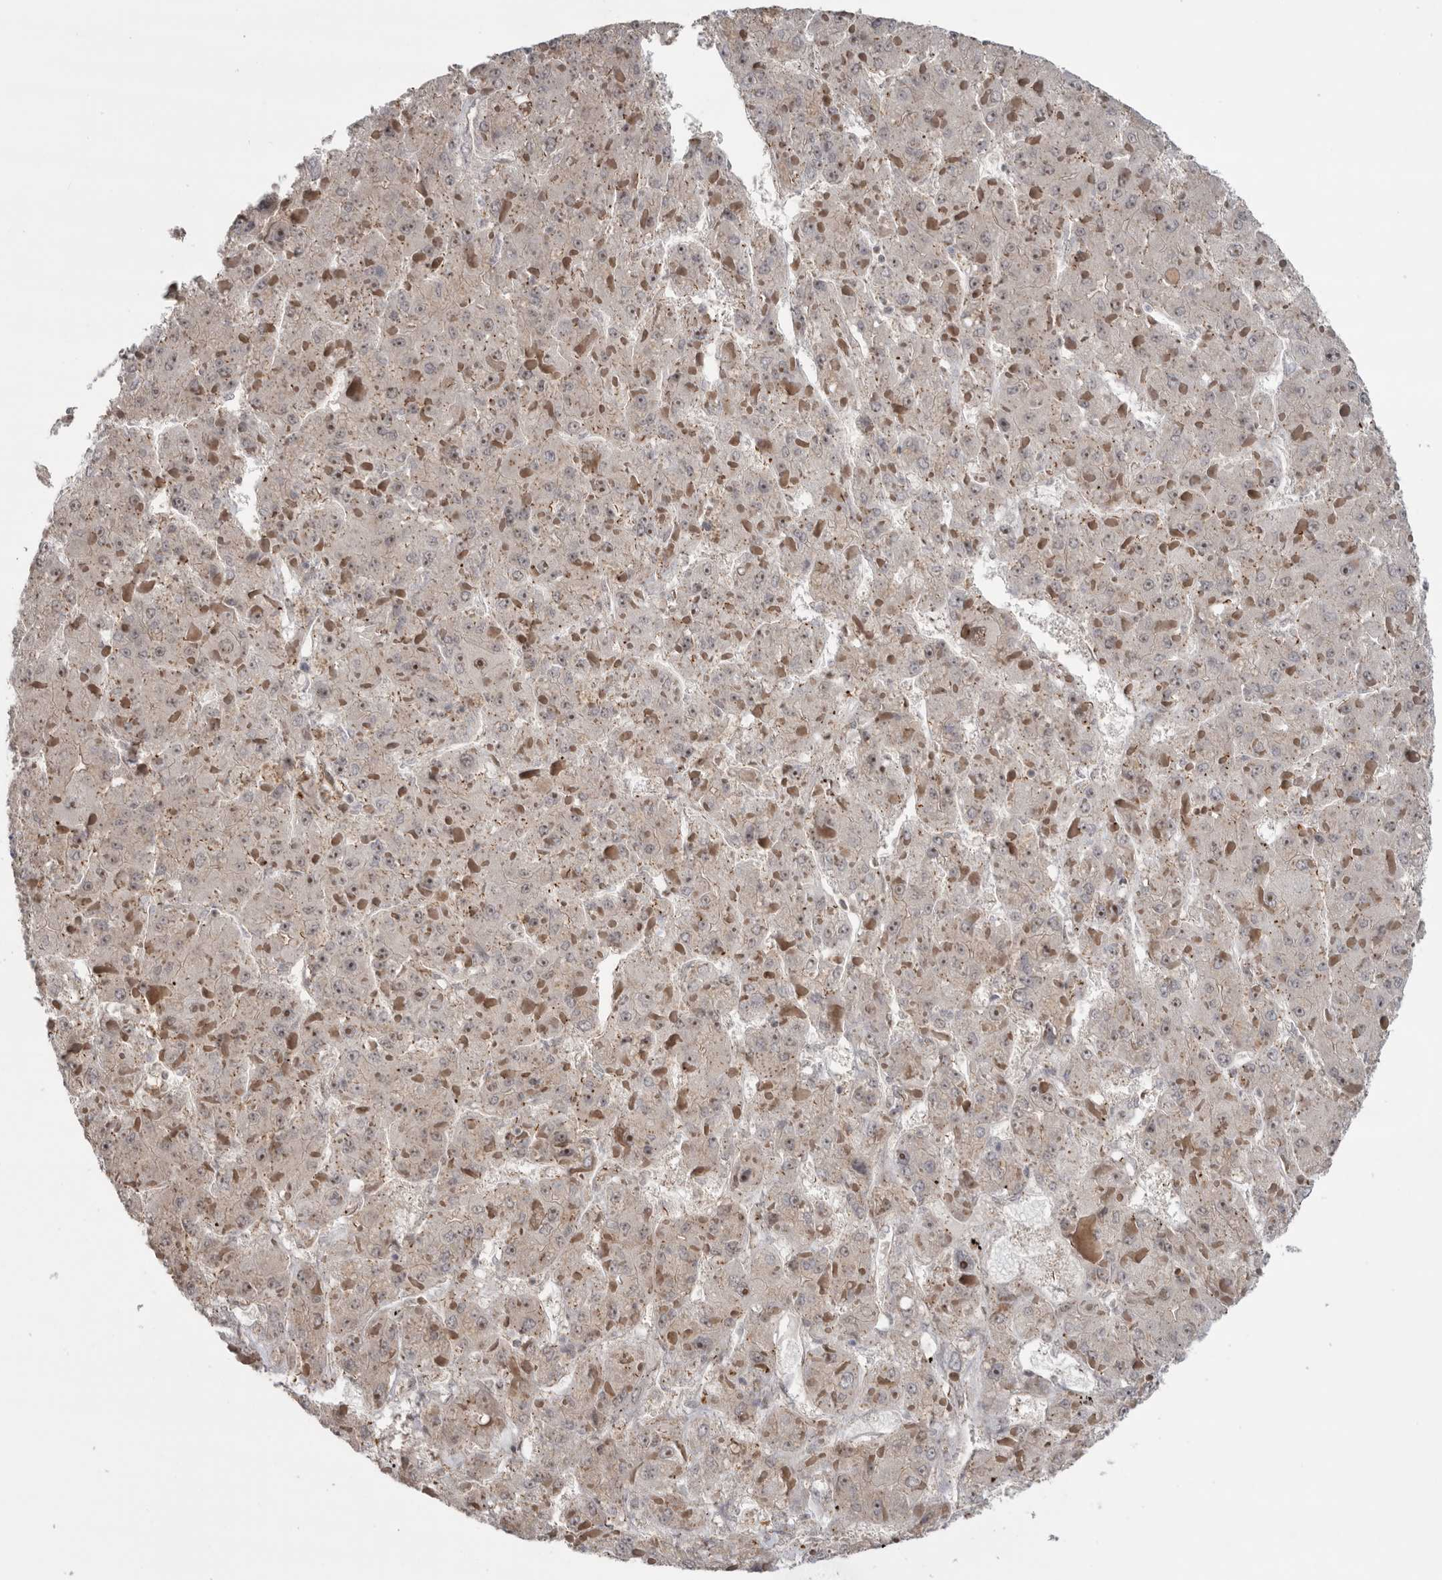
{"staining": {"intensity": "weak", "quantity": ">75%", "location": "cytoplasmic/membranous,nuclear"}, "tissue": "liver cancer", "cell_type": "Tumor cells", "image_type": "cancer", "snomed": [{"axis": "morphology", "description": "Carcinoma, Hepatocellular, NOS"}, {"axis": "topography", "description": "Liver"}], "caption": "Protein expression analysis of liver cancer reveals weak cytoplasmic/membranous and nuclear expression in about >75% of tumor cells.", "gene": "KLK5", "patient": {"sex": "female", "age": 73}}